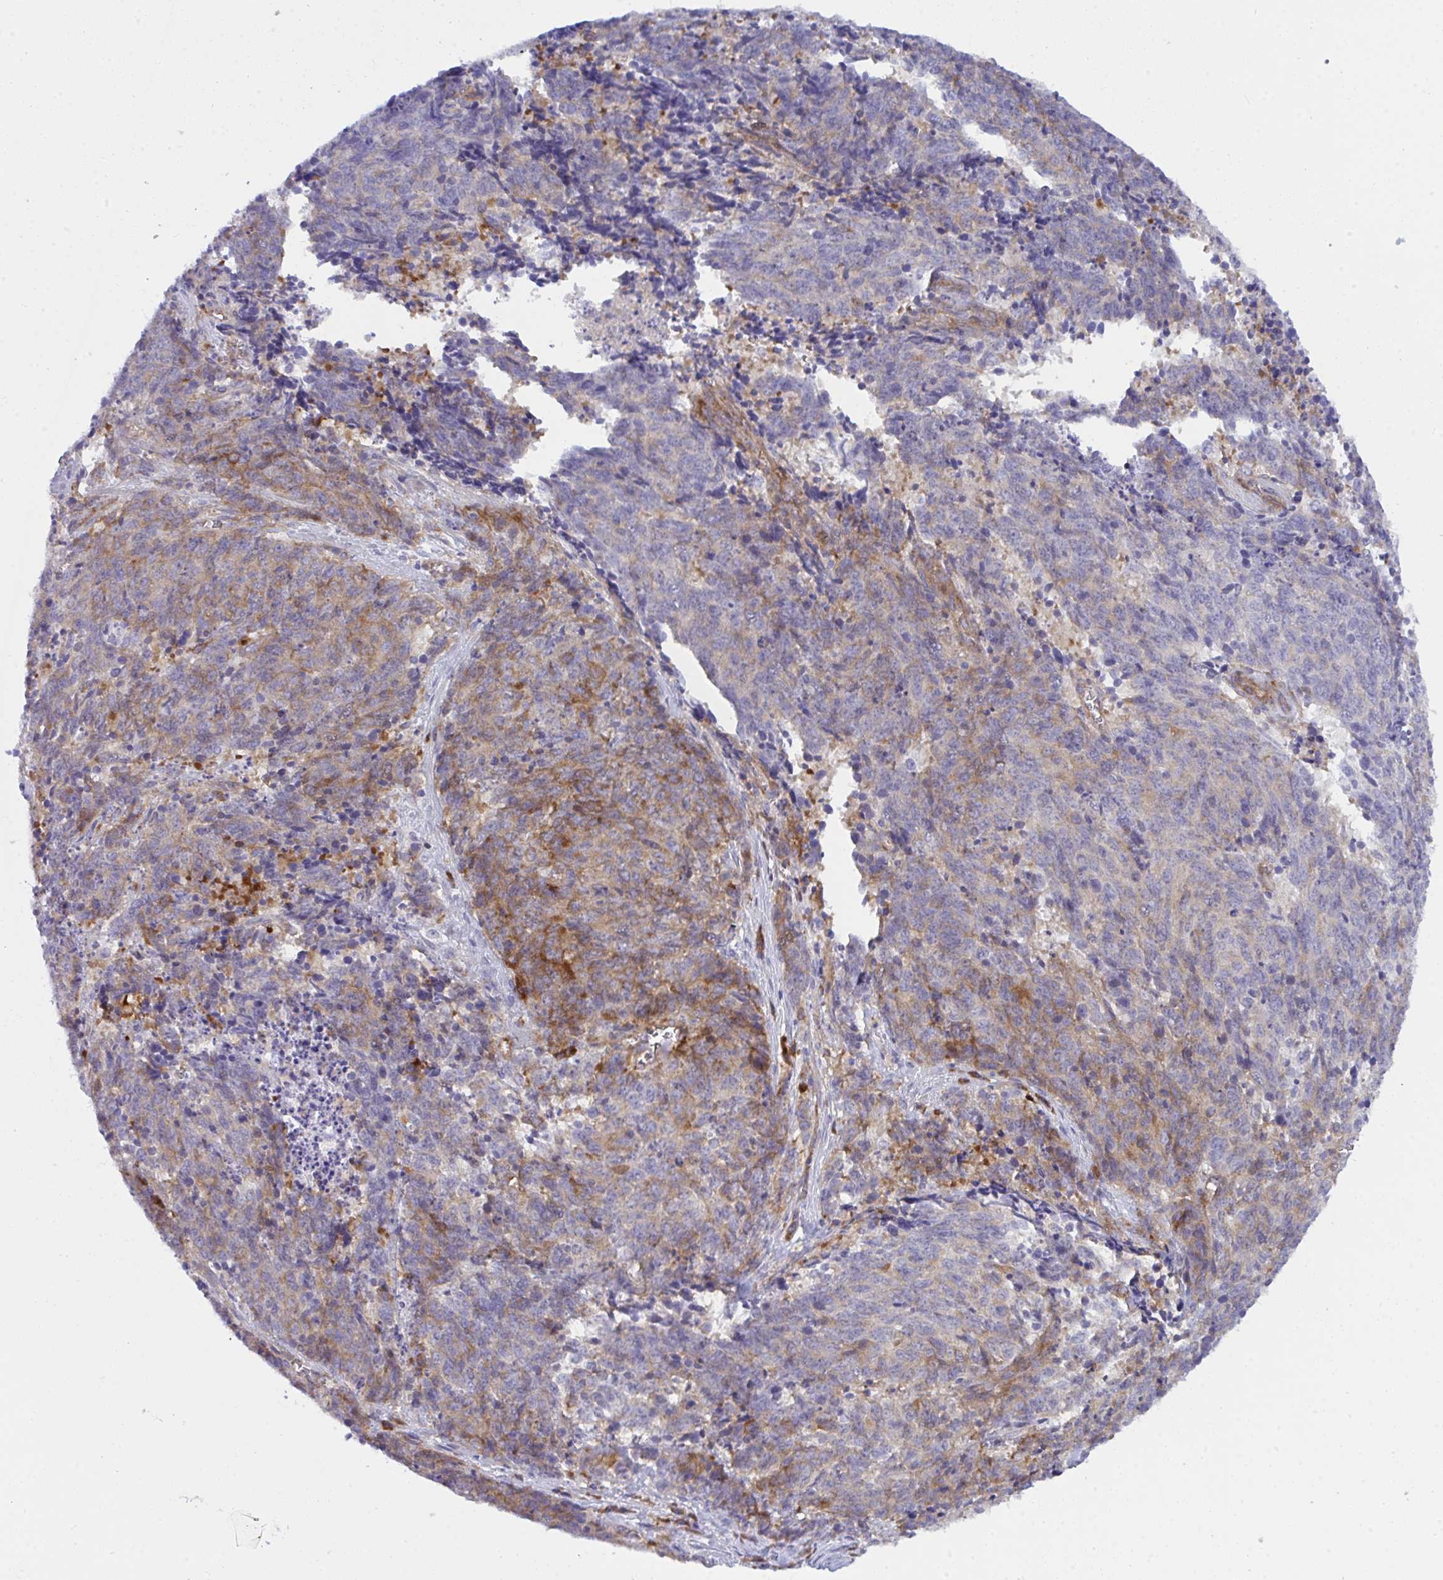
{"staining": {"intensity": "moderate", "quantity": "25%-75%", "location": "cytoplasmic/membranous"}, "tissue": "cervical cancer", "cell_type": "Tumor cells", "image_type": "cancer", "snomed": [{"axis": "morphology", "description": "Squamous cell carcinoma, NOS"}, {"axis": "topography", "description": "Cervix"}], "caption": "Squamous cell carcinoma (cervical) was stained to show a protein in brown. There is medium levels of moderate cytoplasmic/membranous expression in approximately 25%-75% of tumor cells. The protein is stained brown, and the nuclei are stained in blue (DAB IHC with brightfield microscopy, high magnification).", "gene": "GAB1", "patient": {"sex": "female", "age": 29}}